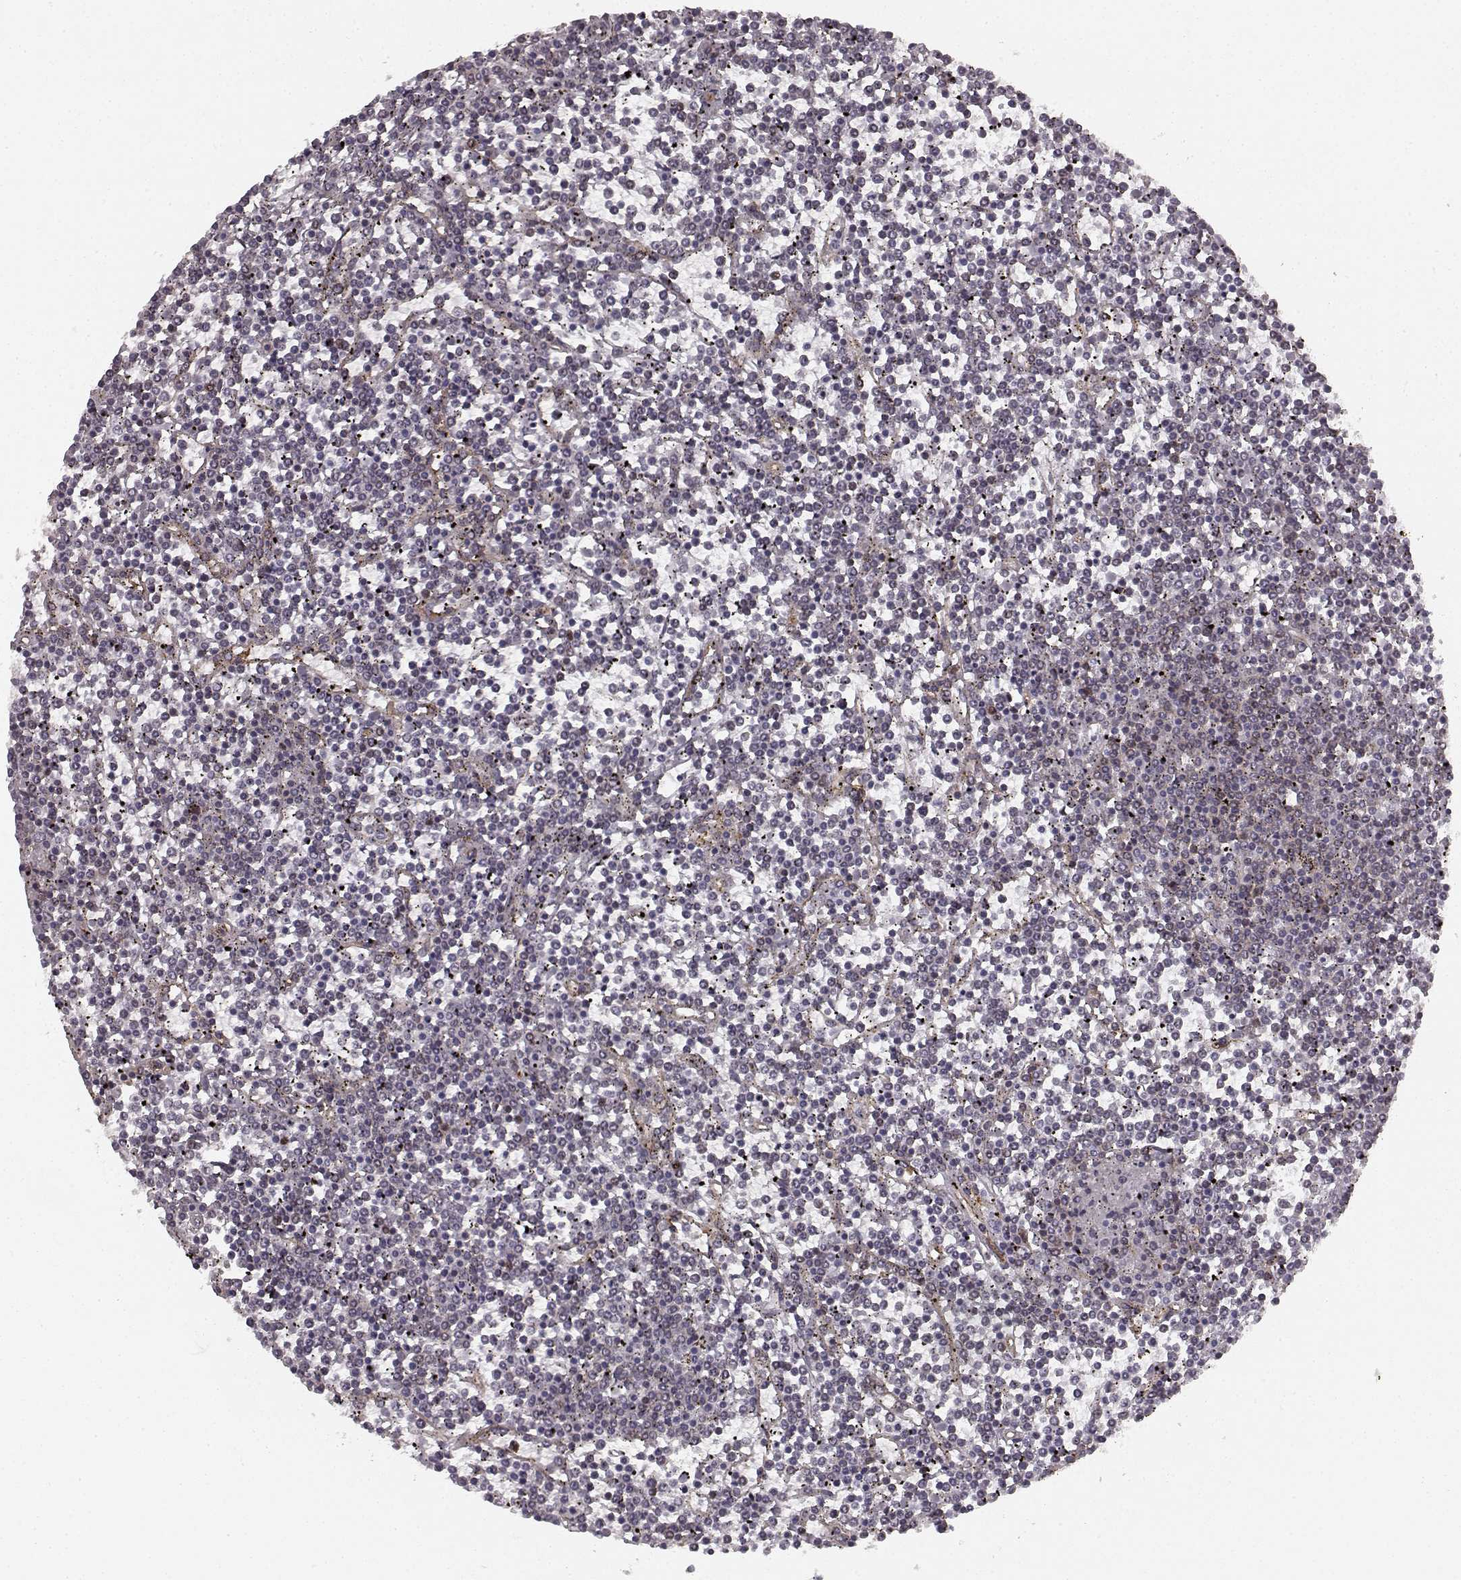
{"staining": {"intensity": "negative", "quantity": "none", "location": "none"}, "tissue": "lymphoma", "cell_type": "Tumor cells", "image_type": "cancer", "snomed": [{"axis": "morphology", "description": "Malignant lymphoma, non-Hodgkin's type, Low grade"}, {"axis": "topography", "description": "Spleen"}], "caption": "An IHC histopathology image of lymphoma is shown. There is no staining in tumor cells of lymphoma.", "gene": "TMEM14A", "patient": {"sex": "female", "age": 19}}